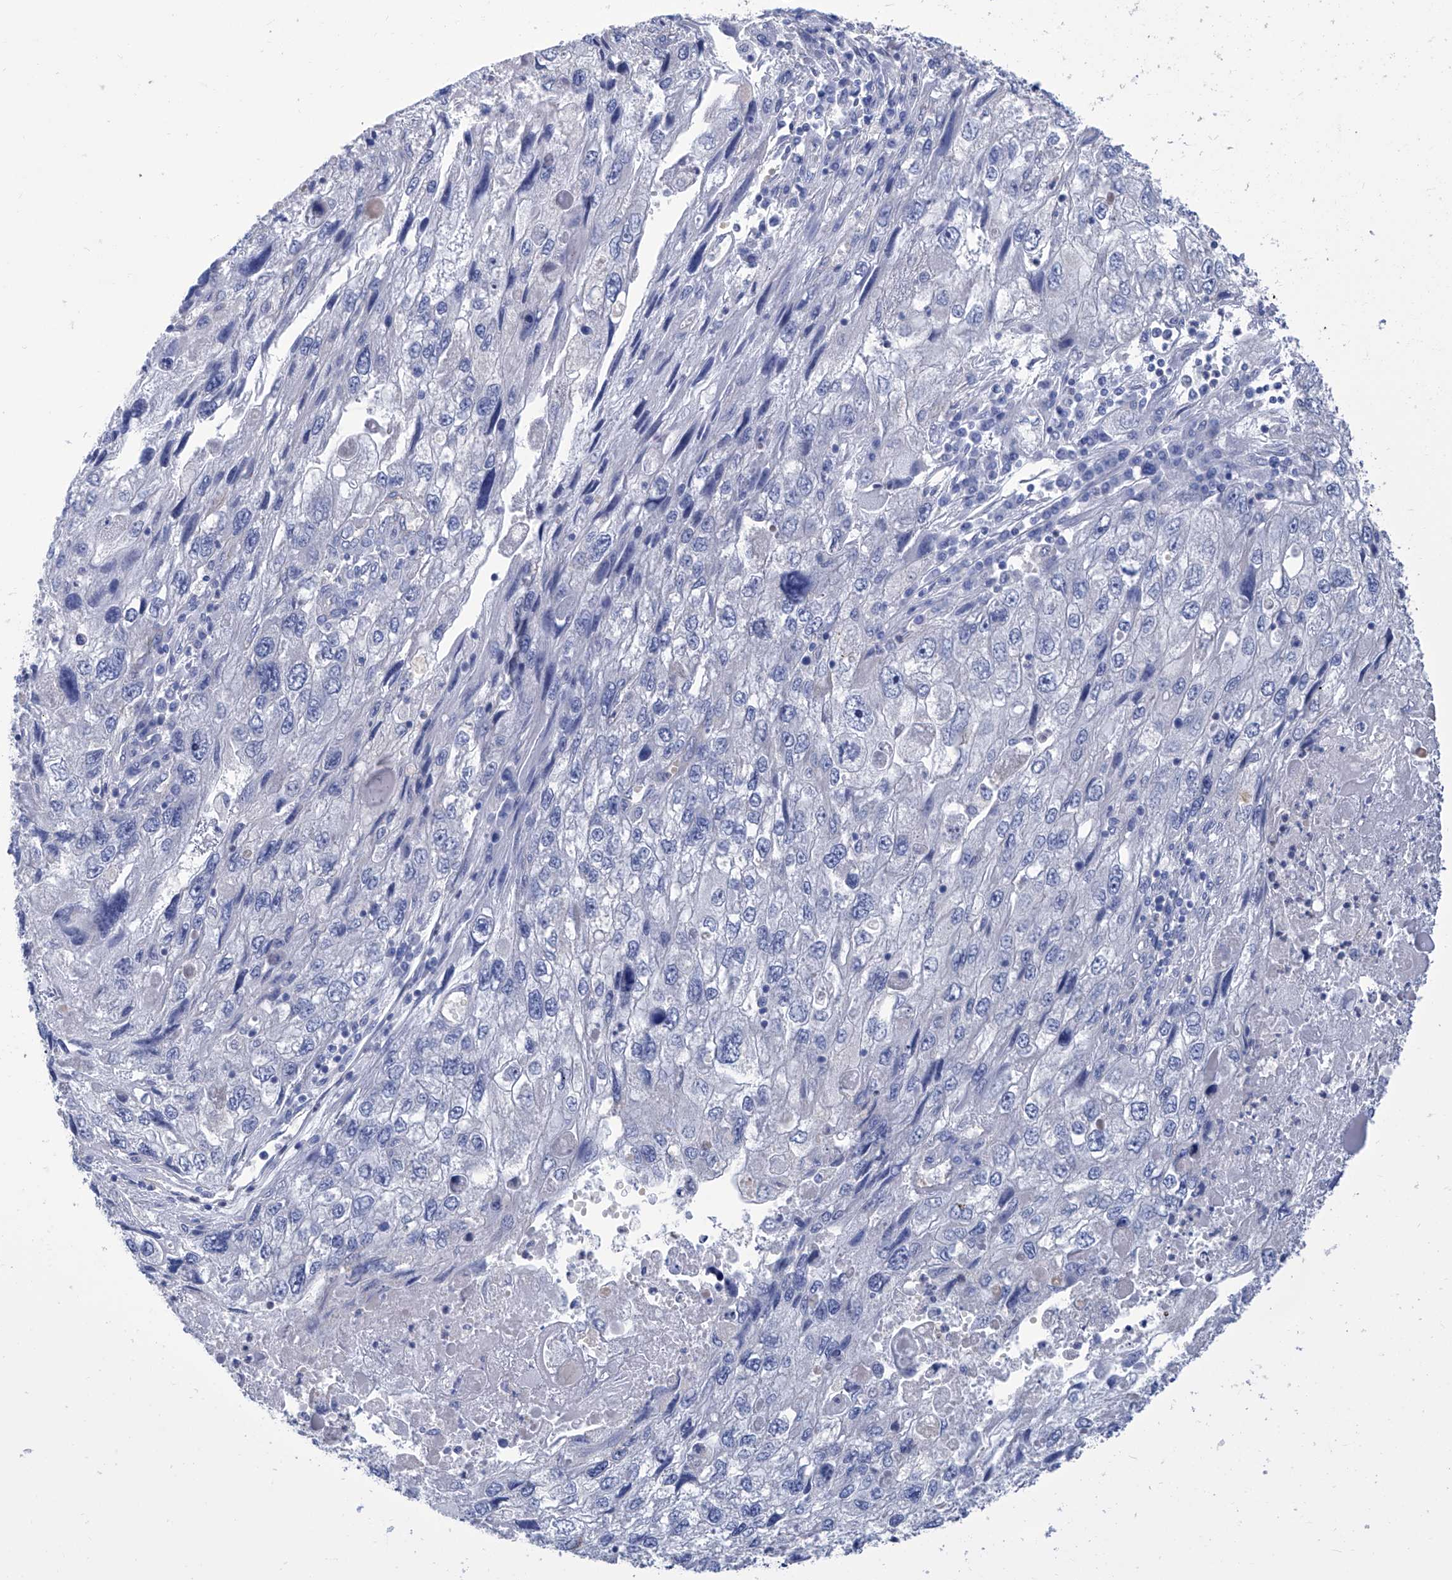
{"staining": {"intensity": "negative", "quantity": "none", "location": "none"}, "tissue": "endometrial cancer", "cell_type": "Tumor cells", "image_type": "cancer", "snomed": [{"axis": "morphology", "description": "Adenocarcinoma, NOS"}, {"axis": "topography", "description": "Endometrium"}], "caption": "A histopathology image of endometrial adenocarcinoma stained for a protein reveals no brown staining in tumor cells.", "gene": "SMS", "patient": {"sex": "female", "age": 49}}